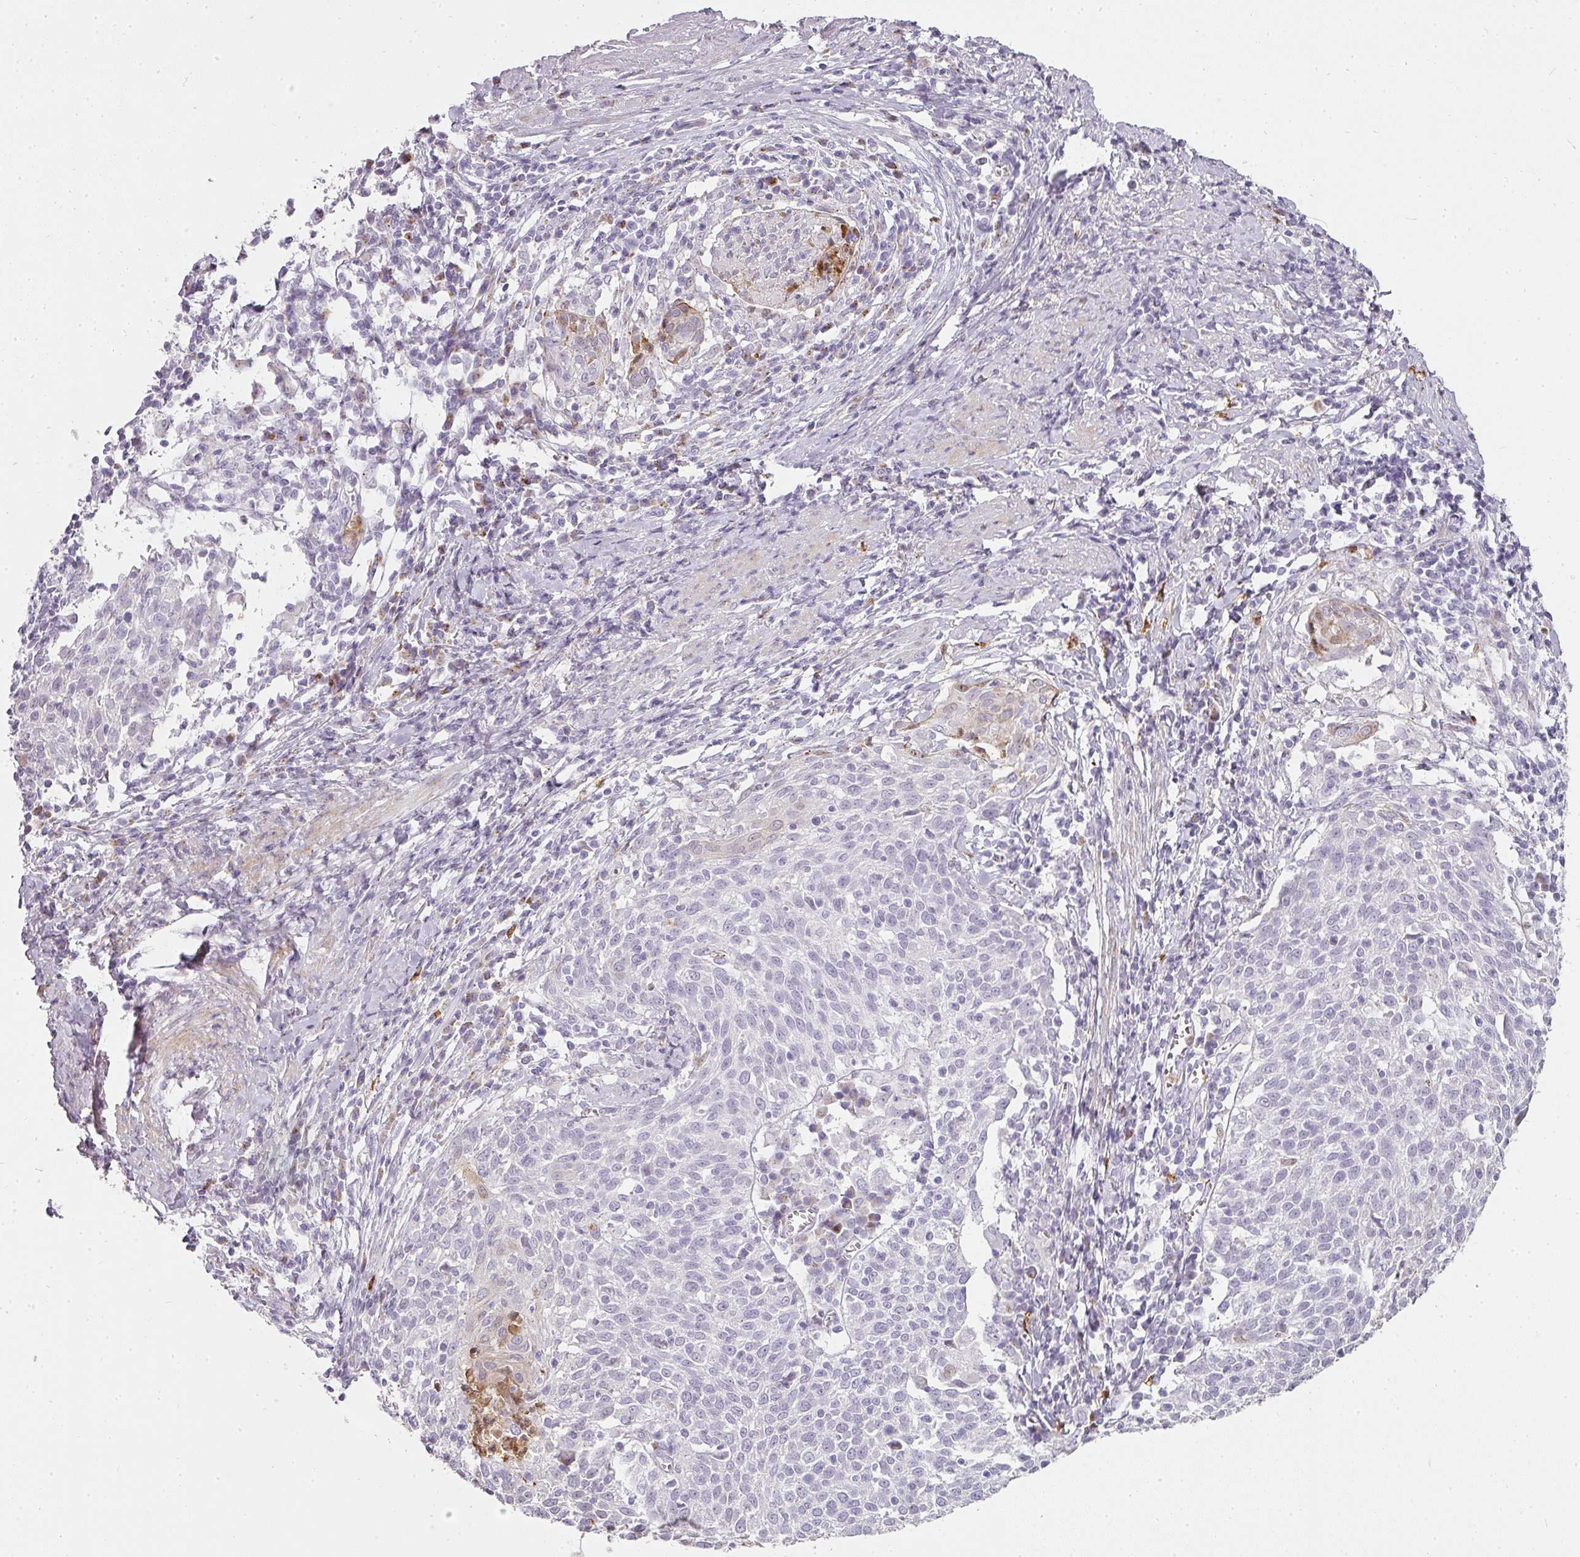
{"staining": {"intensity": "weak", "quantity": "<25%", "location": "cytoplasmic/membranous,nuclear"}, "tissue": "cervical cancer", "cell_type": "Tumor cells", "image_type": "cancer", "snomed": [{"axis": "morphology", "description": "Squamous cell carcinoma, NOS"}, {"axis": "topography", "description": "Cervix"}], "caption": "There is no significant positivity in tumor cells of cervical squamous cell carcinoma.", "gene": "BIK", "patient": {"sex": "female", "age": 52}}